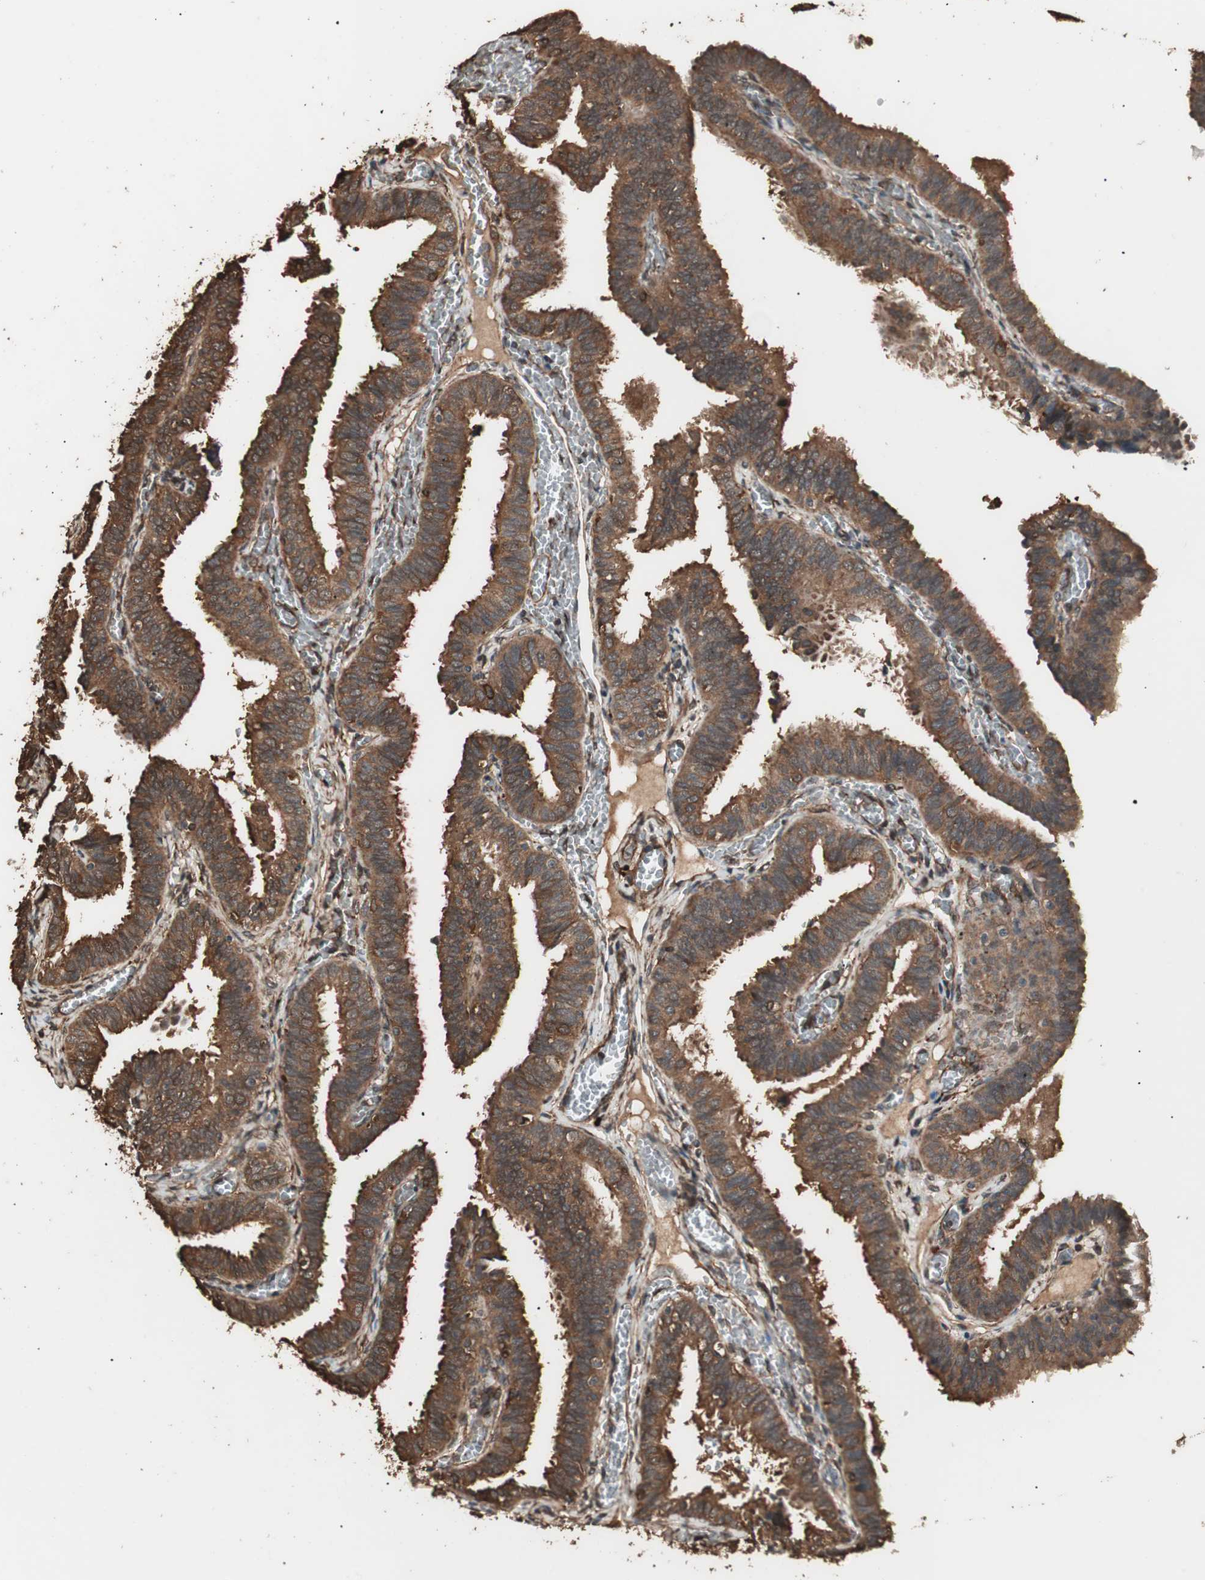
{"staining": {"intensity": "strong", "quantity": ">75%", "location": "cytoplasmic/membranous"}, "tissue": "fallopian tube", "cell_type": "Glandular cells", "image_type": "normal", "snomed": [{"axis": "morphology", "description": "Normal tissue, NOS"}, {"axis": "topography", "description": "Fallopian tube"}], "caption": "Glandular cells display high levels of strong cytoplasmic/membranous staining in about >75% of cells in unremarkable fallopian tube.", "gene": "CCN4", "patient": {"sex": "female", "age": 46}}